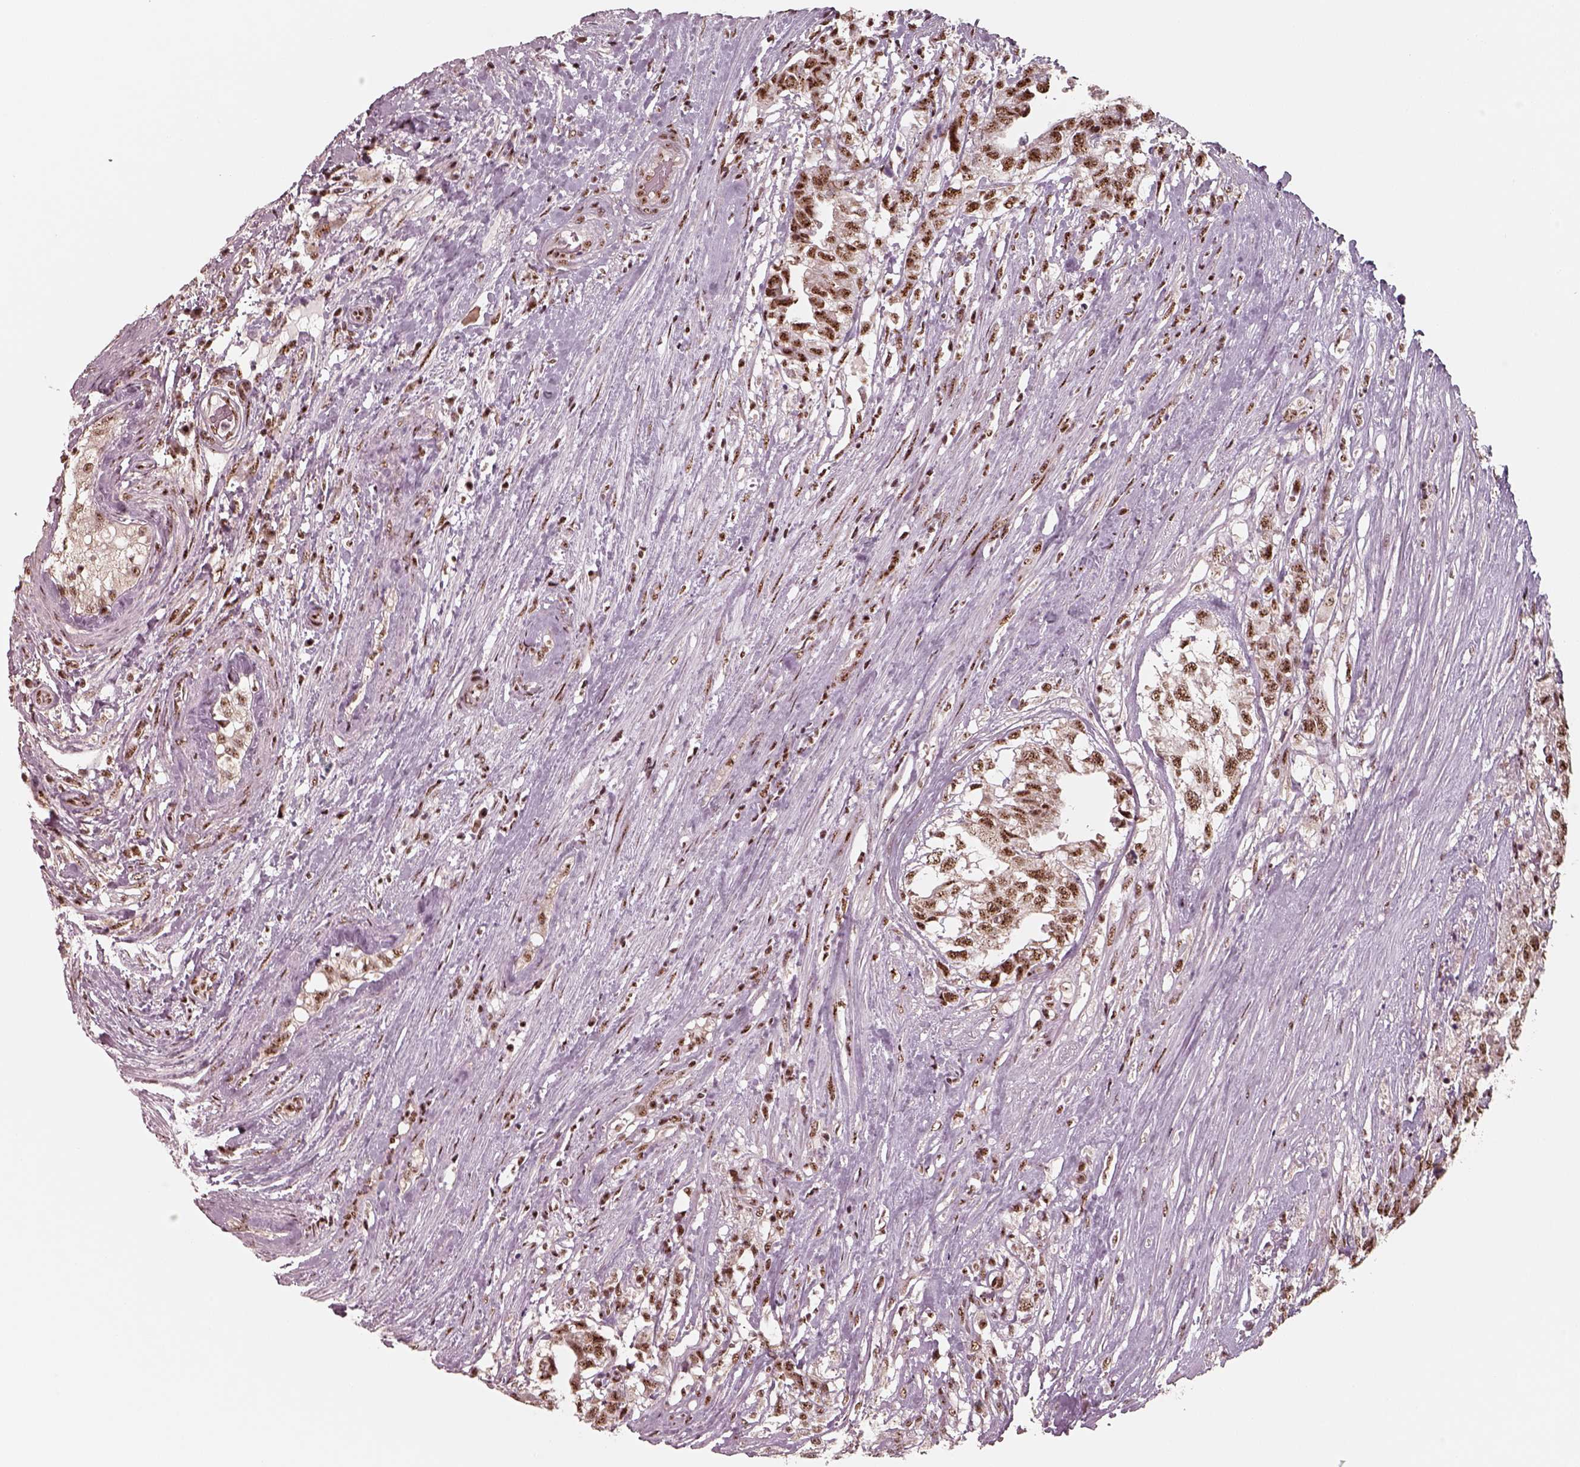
{"staining": {"intensity": "moderate", "quantity": ">75%", "location": "nuclear"}, "tissue": "testis cancer", "cell_type": "Tumor cells", "image_type": "cancer", "snomed": [{"axis": "morphology", "description": "Seminoma, NOS"}, {"axis": "morphology", "description": "Carcinoma, Embryonal, NOS"}, {"axis": "topography", "description": "Testis"}], "caption": "Testis seminoma tissue reveals moderate nuclear positivity in about >75% of tumor cells, visualized by immunohistochemistry.", "gene": "ATXN7L3", "patient": {"sex": "male", "age": 41}}